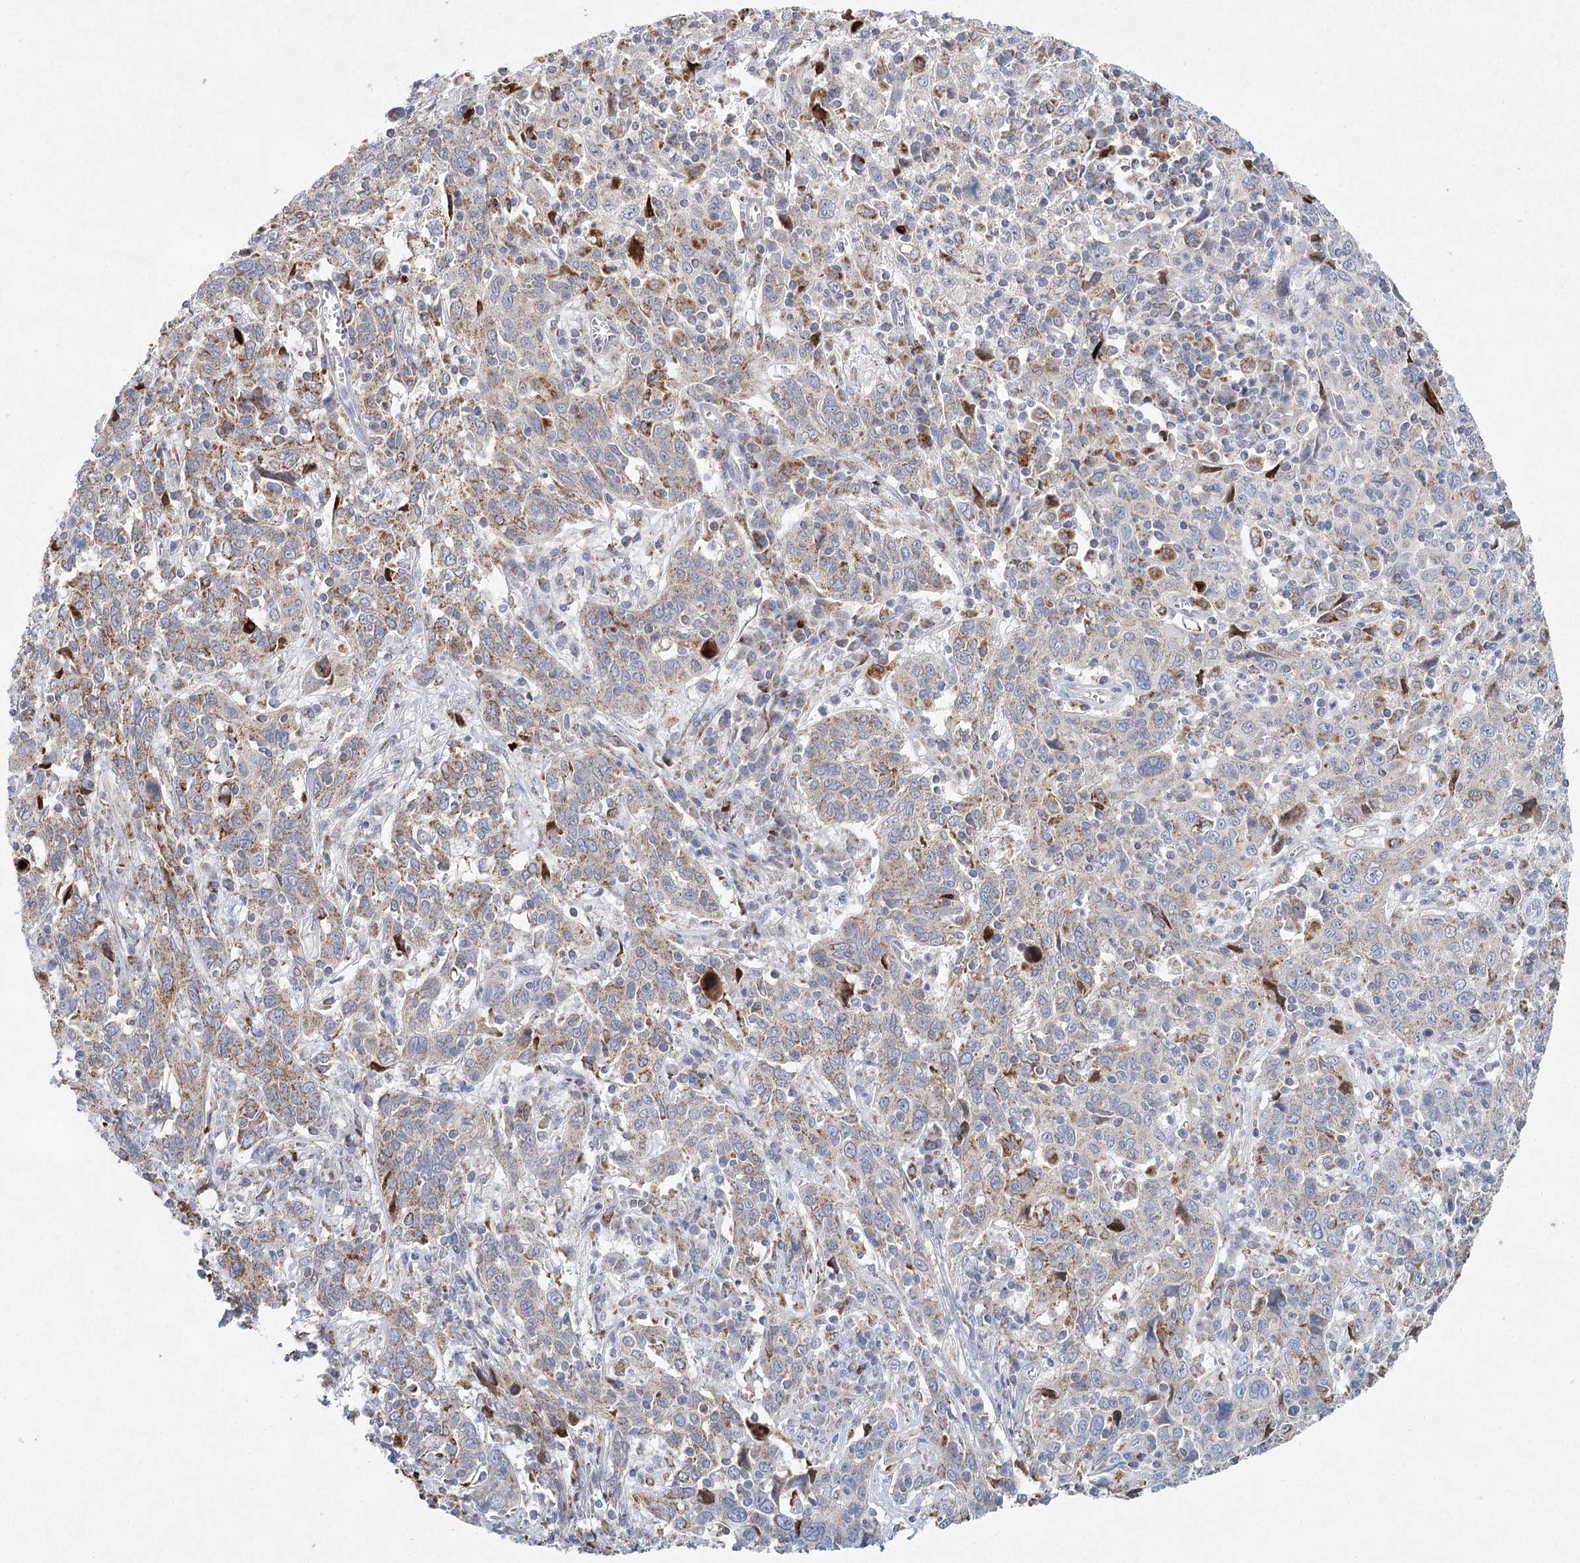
{"staining": {"intensity": "weak", "quantity": "25%-75%", "location": "cytoplasmic/membranous"}, "tissue": "cervical cancer", "cell_type": "Tumor cells", "image_type": "cancer", "snomed": [{"axis": "morphology", "description": "Squamous cell carcinoma, NOS"}, {"axis": "topography", "description": "Cervix"}], "caption": "The image reveals a brown stain indicating the presence of a protein in the cytoplasmic/membranous of tumor cells in squamous cell carcinoma (cervical). (DAB (3,3'-diaminobenzidine) IHC with brightfield microscopy, high magnification).", "gene": "XPO6", "patient": {"sex": "female", "age": 46}}